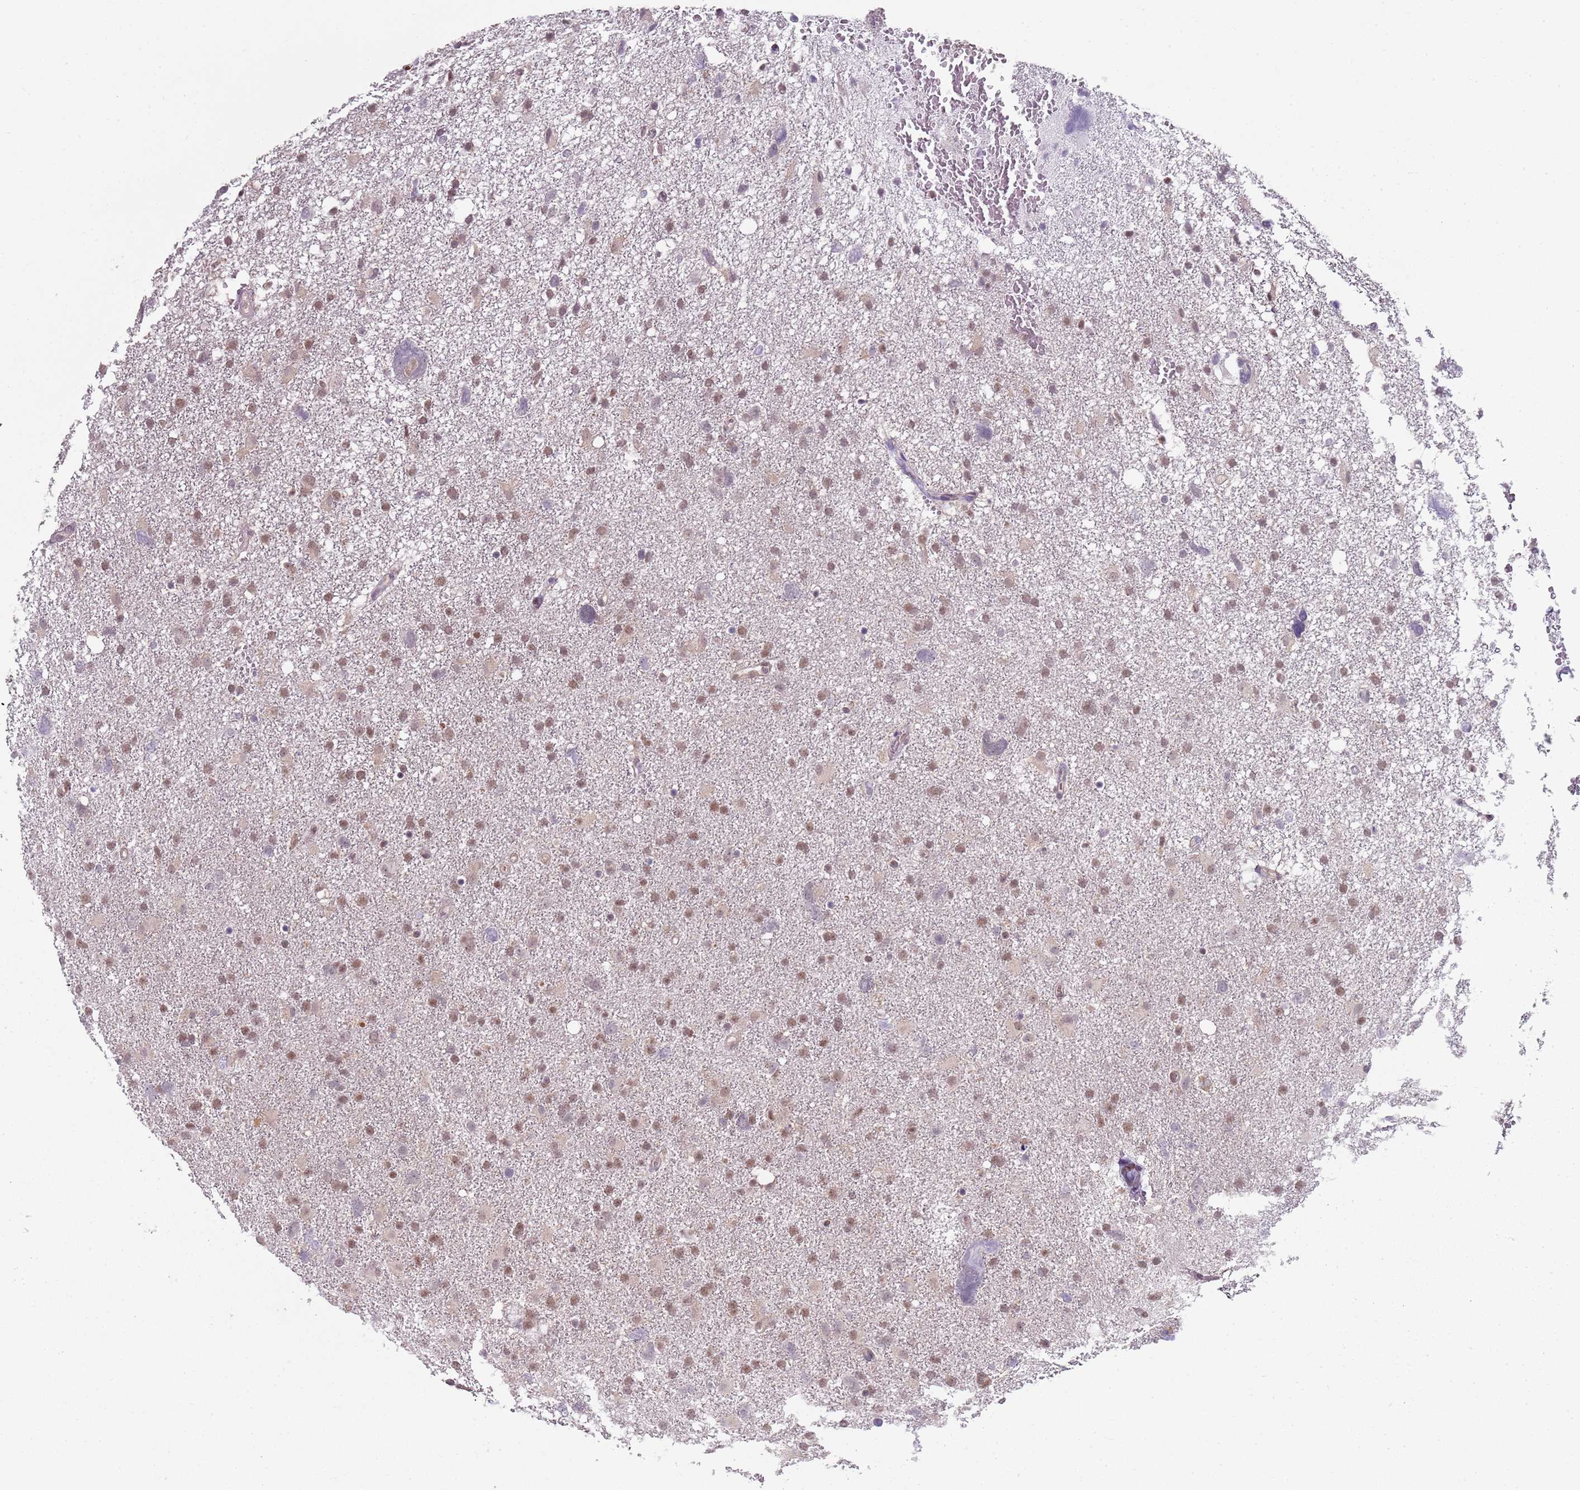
{"staining": {"intensity": "moderate", "quantity": ">75%", "location": "nuclear"}, "tissue": "glioma", "cell_type": "Tumor cells", "image_type": "cancer", "snomed": [{"axis": "morphology", "description": "Glioma, malignant, High grade"}, {"axis": "topography", "description": "Brain"}], "caption": "Immunohistochemistry (IHC) histopathology image of neoplastic tissue: high-grade glioma (malignant) stained using immunohistochemistry (IHC) shows medium levels of moderate protein expression localized specifically in the nuclear of tumor cells, appearing as a nuclear brown color.", "gene": "SMARCAL1", "patient": {"sex": "male", "age": 61}}